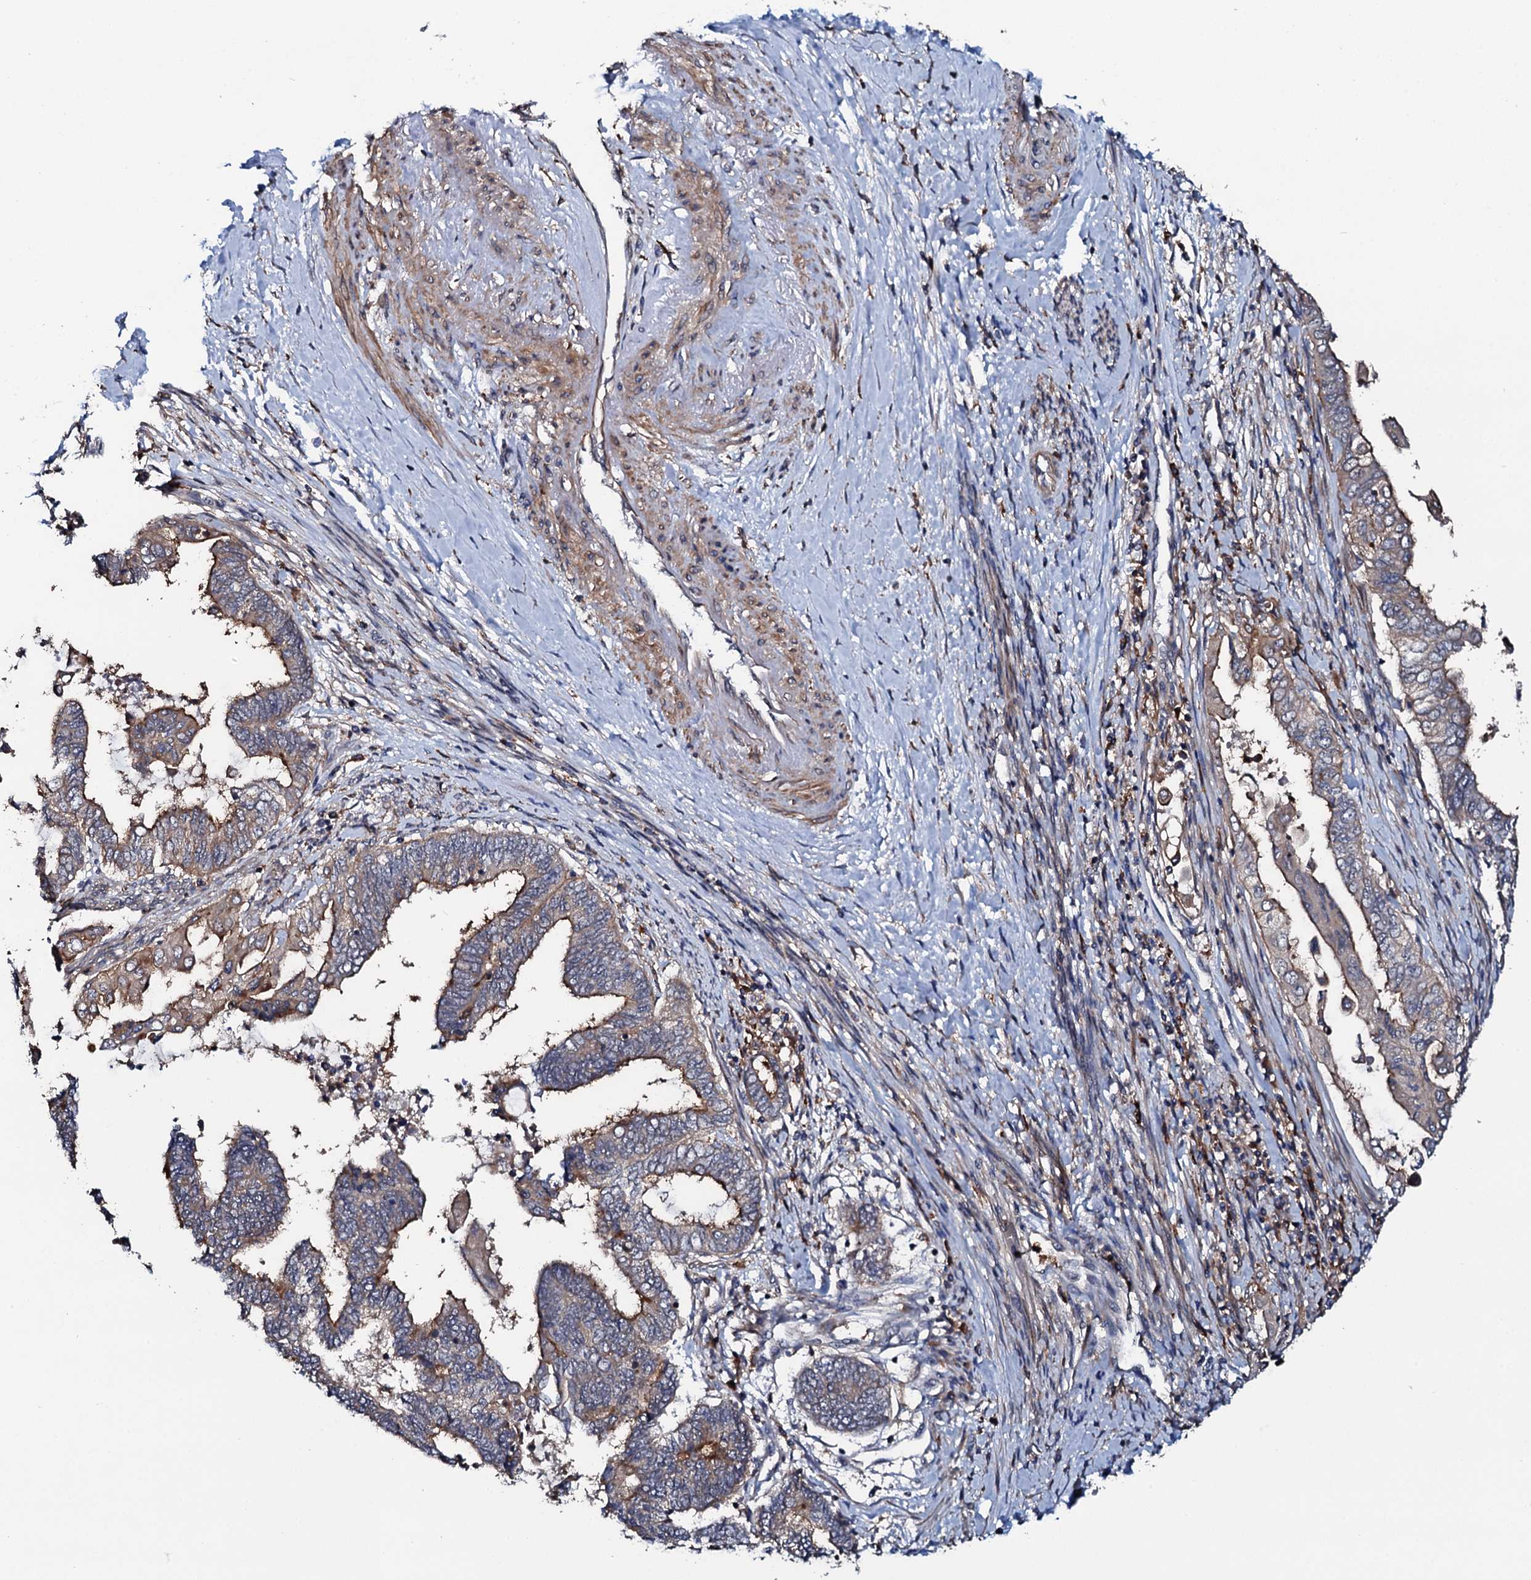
{"staining": {"intensity": "moderate", "quantity": "25%-75%", "location": "cytoplasmic/membranous"}, "tissue": "endometrial cancer", "cell_type": "Tumor cells", "image_type": "cancer", "snomed": [{"axis": "morphology", "description": "Adenocarcinoma, NOS"}, {"axis": "topography", "description": "Uterus"}, {"axis": "topography", "description": "Endometrium"}], "caption": "Immunohistochemical staining of human endometrial cancer demonstrates medium levels of moderate cytoplasmic/membranous expression in about 25%-75% of tumor cells.", "gene": "VAMP8", "patient": {"sex": "female", "age": 70}}